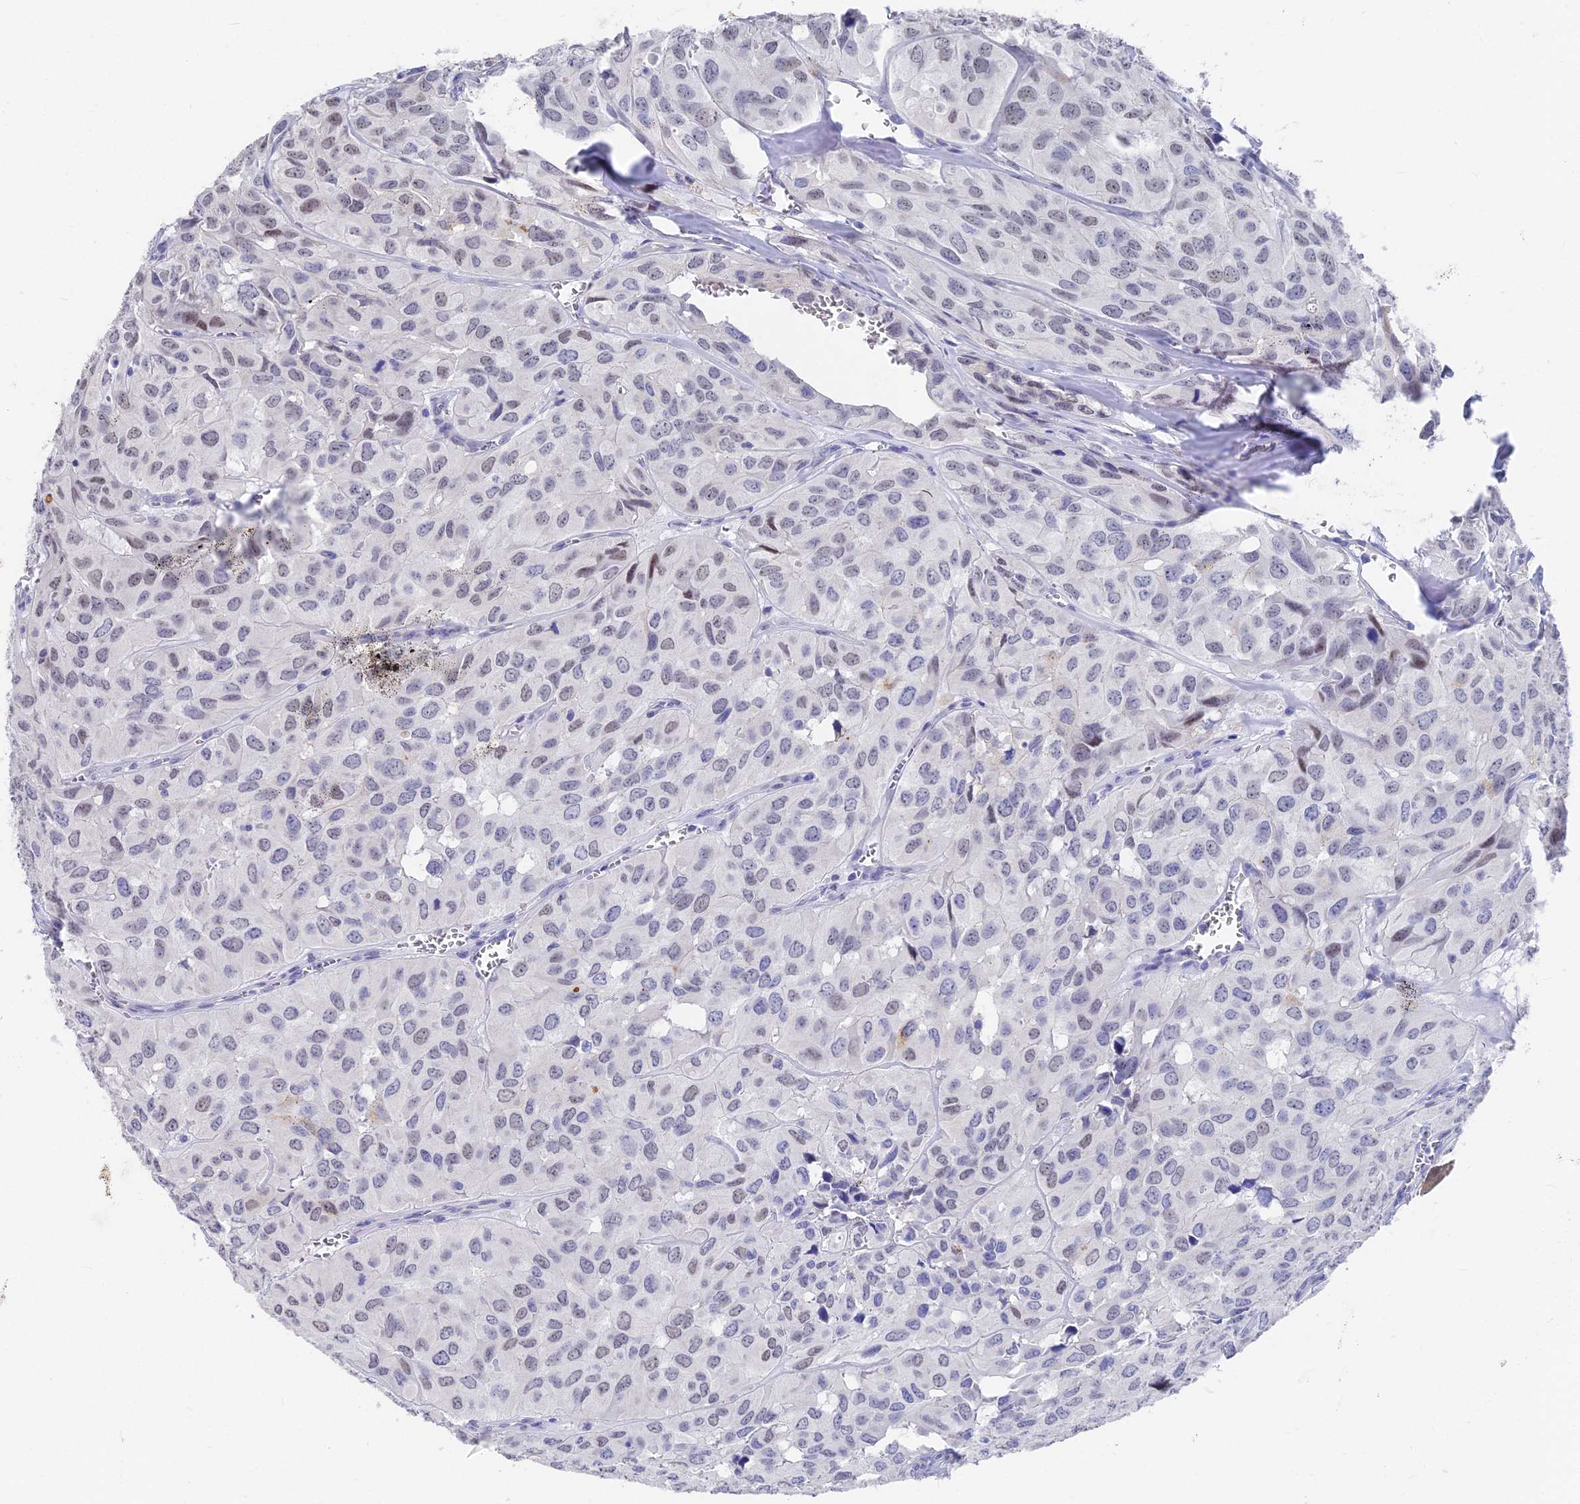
{"staining": {"intensity": "negative", "quantity": "none", "location": "none"}, "tissue": "head and neck cancer", "cell_type": "Tumor cells", "image_type": "cancer", "snomed": [{"axis": "morphology", "description": "Adenocarcinoma, NOS"}, {"axis": "topography", "description": "Salivary gland, NOS"}, {"axis": "topography", "description": "Head-Neck"}], "caption": "This is an immunohistochemistry photomicrograph of human adenocarcinoma (head and neck). There is no positivity in tumor cells.", "gene": "VPS33B", "patient": {"sex": "female", "age": 76}}